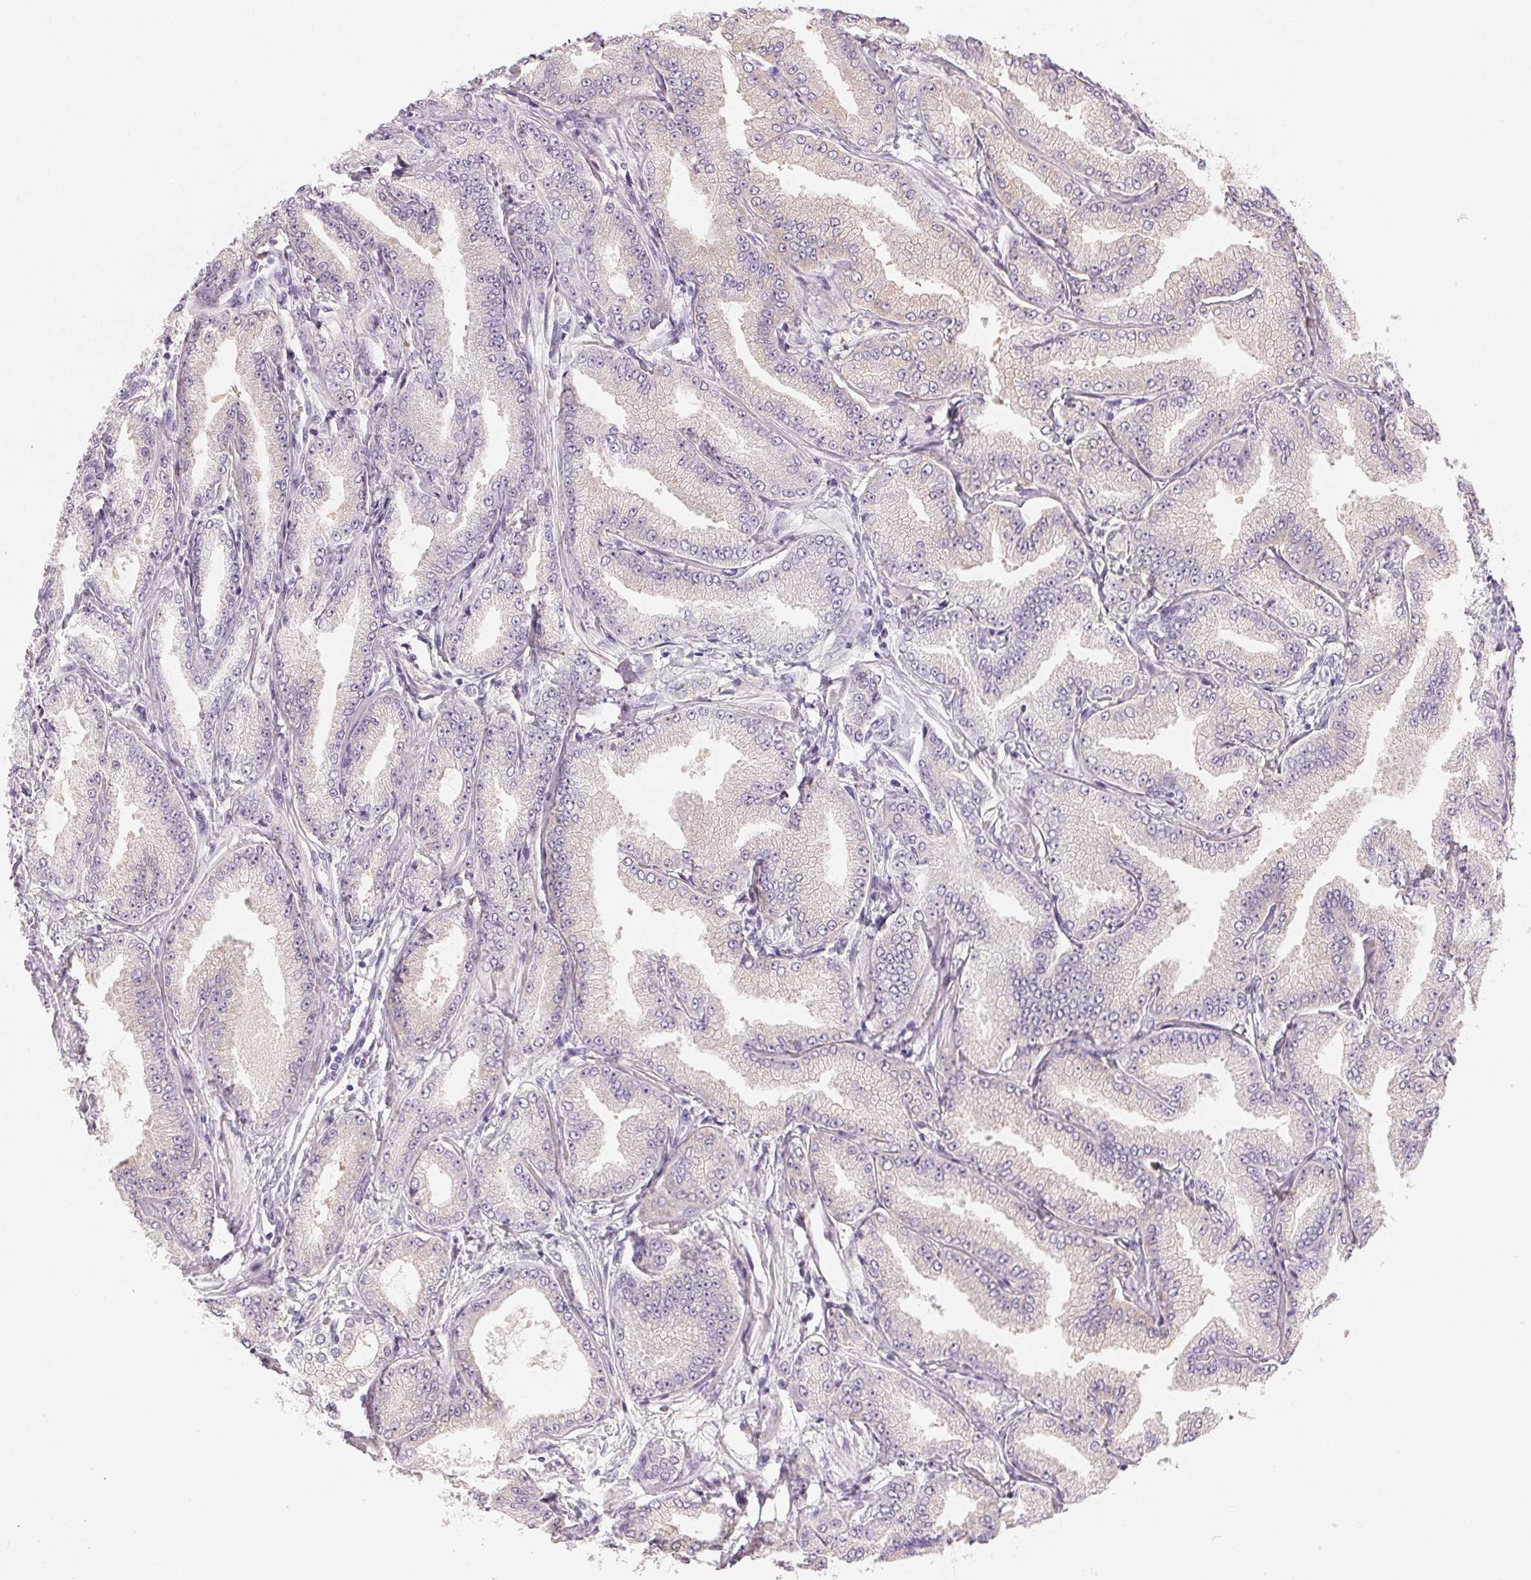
{"staining": {"intensity": "weak", "quantity": "<25%", "location": "cytoplasmic/membranous"}, "tissue": "prostate cancer", "cell_type": "Tumor cells", "image_type": "cancer", "snomed": [{"axis": "morphology", "description": "Adenocarcinoma, Low grade"}, {"axis": "topography", "description": "Prostate"}], "caption": "This is a micrograph of immunohistochemistry (IHC) staining of prostate low-grade adenocarcinoma, which shows no positivity in tumor cells.", "gene": "MIOX", "patient": {"sex": "male", "age": 55}}